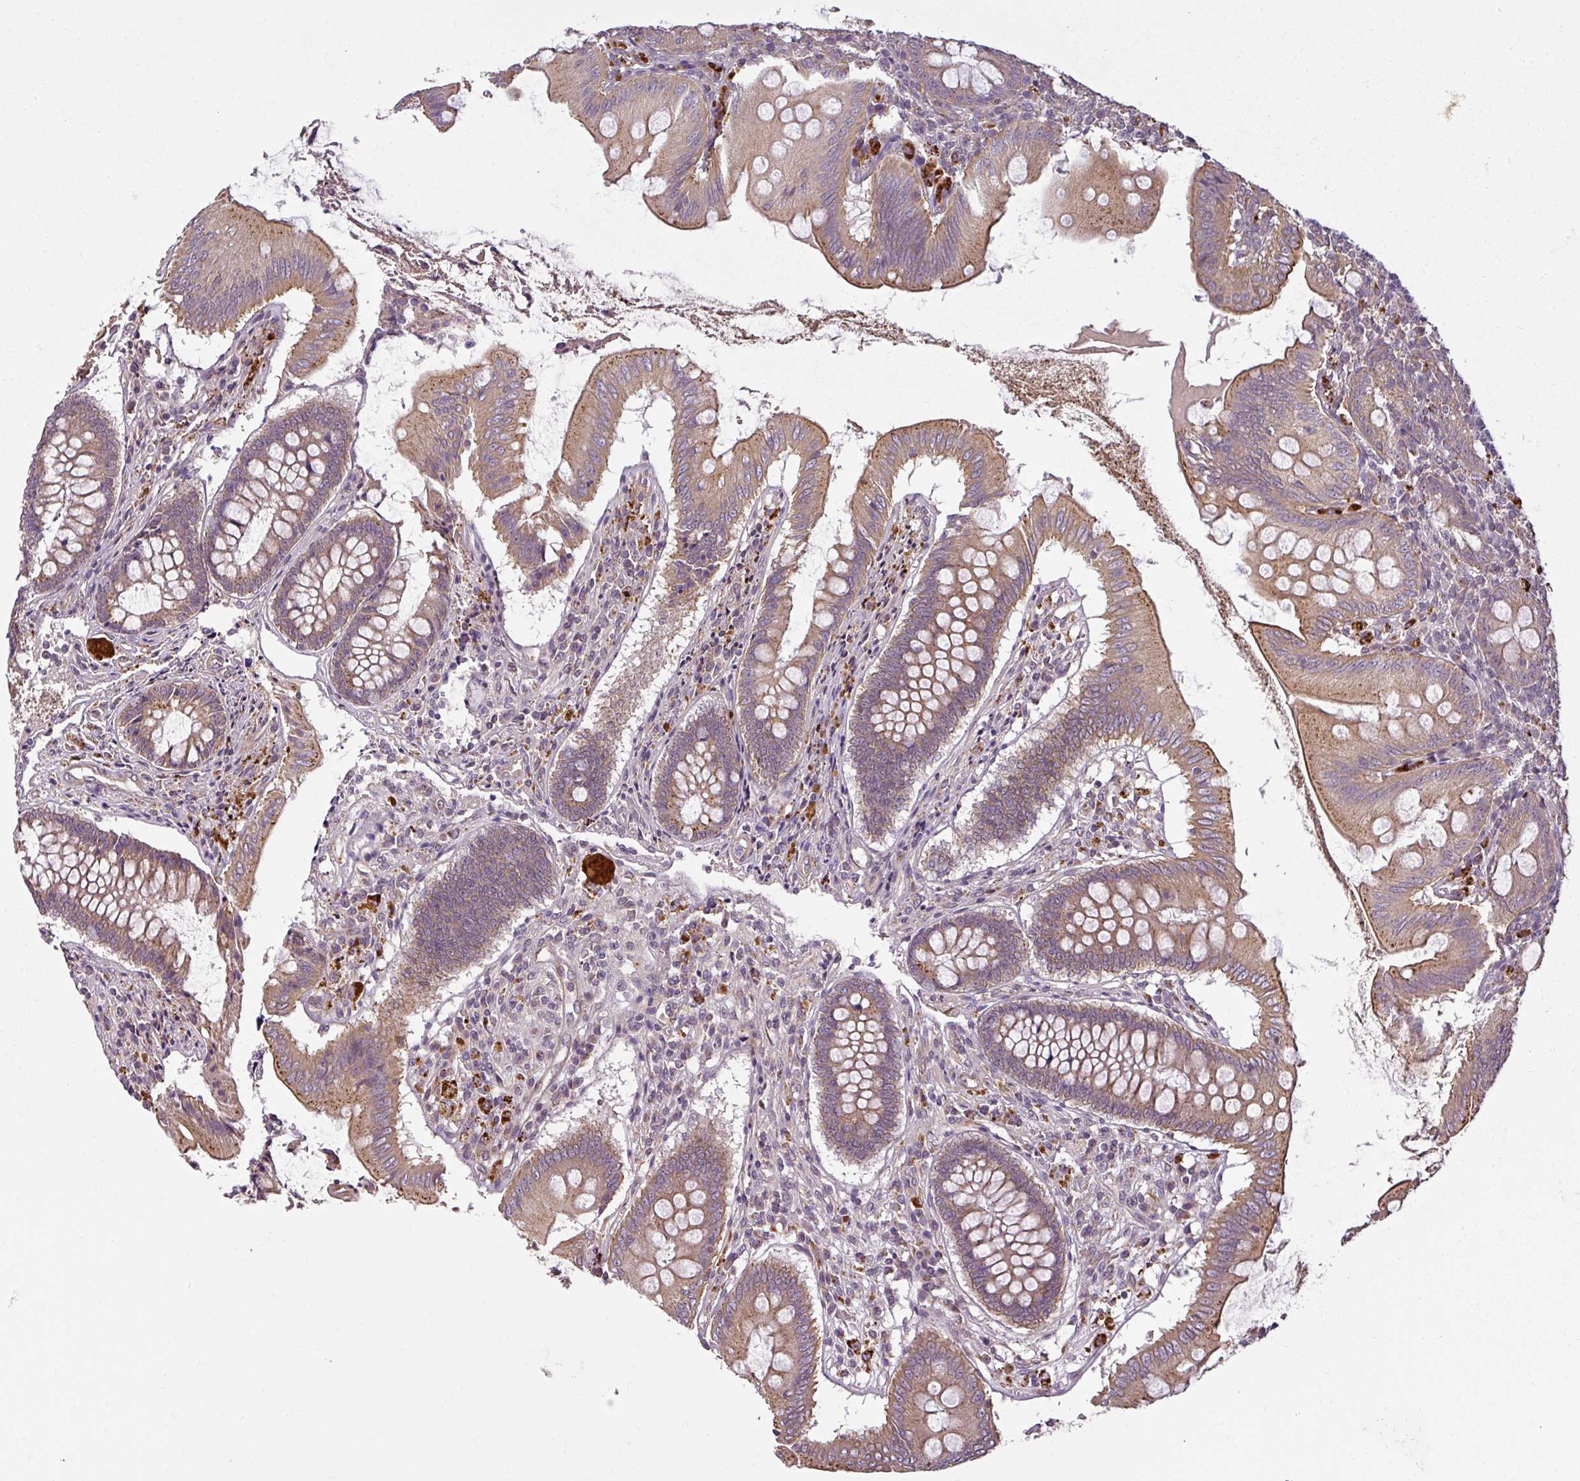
{"staining": {"intensity": "moderate", "quantity": "25%-75%", "location": "cytoplasmic/membranous"}, "tissue": "appendix", "cell_type": "Glandular cells", "image_type": "normal", "snomed": [{"axis": "morphology", "description": "Normal tissue, NOS"}, {"axis": "topography", "description": "Appendix"}], "caption": "Glandular cells display moderate cytoplasmic/membranous staining in approximately 25%-75% of cells in unremarkable appendix. (DAB = brown stain, brightfield microscopy at high magnification).", "gene": "DIMT1", "patient": {"sex": "female", "age": 51}}